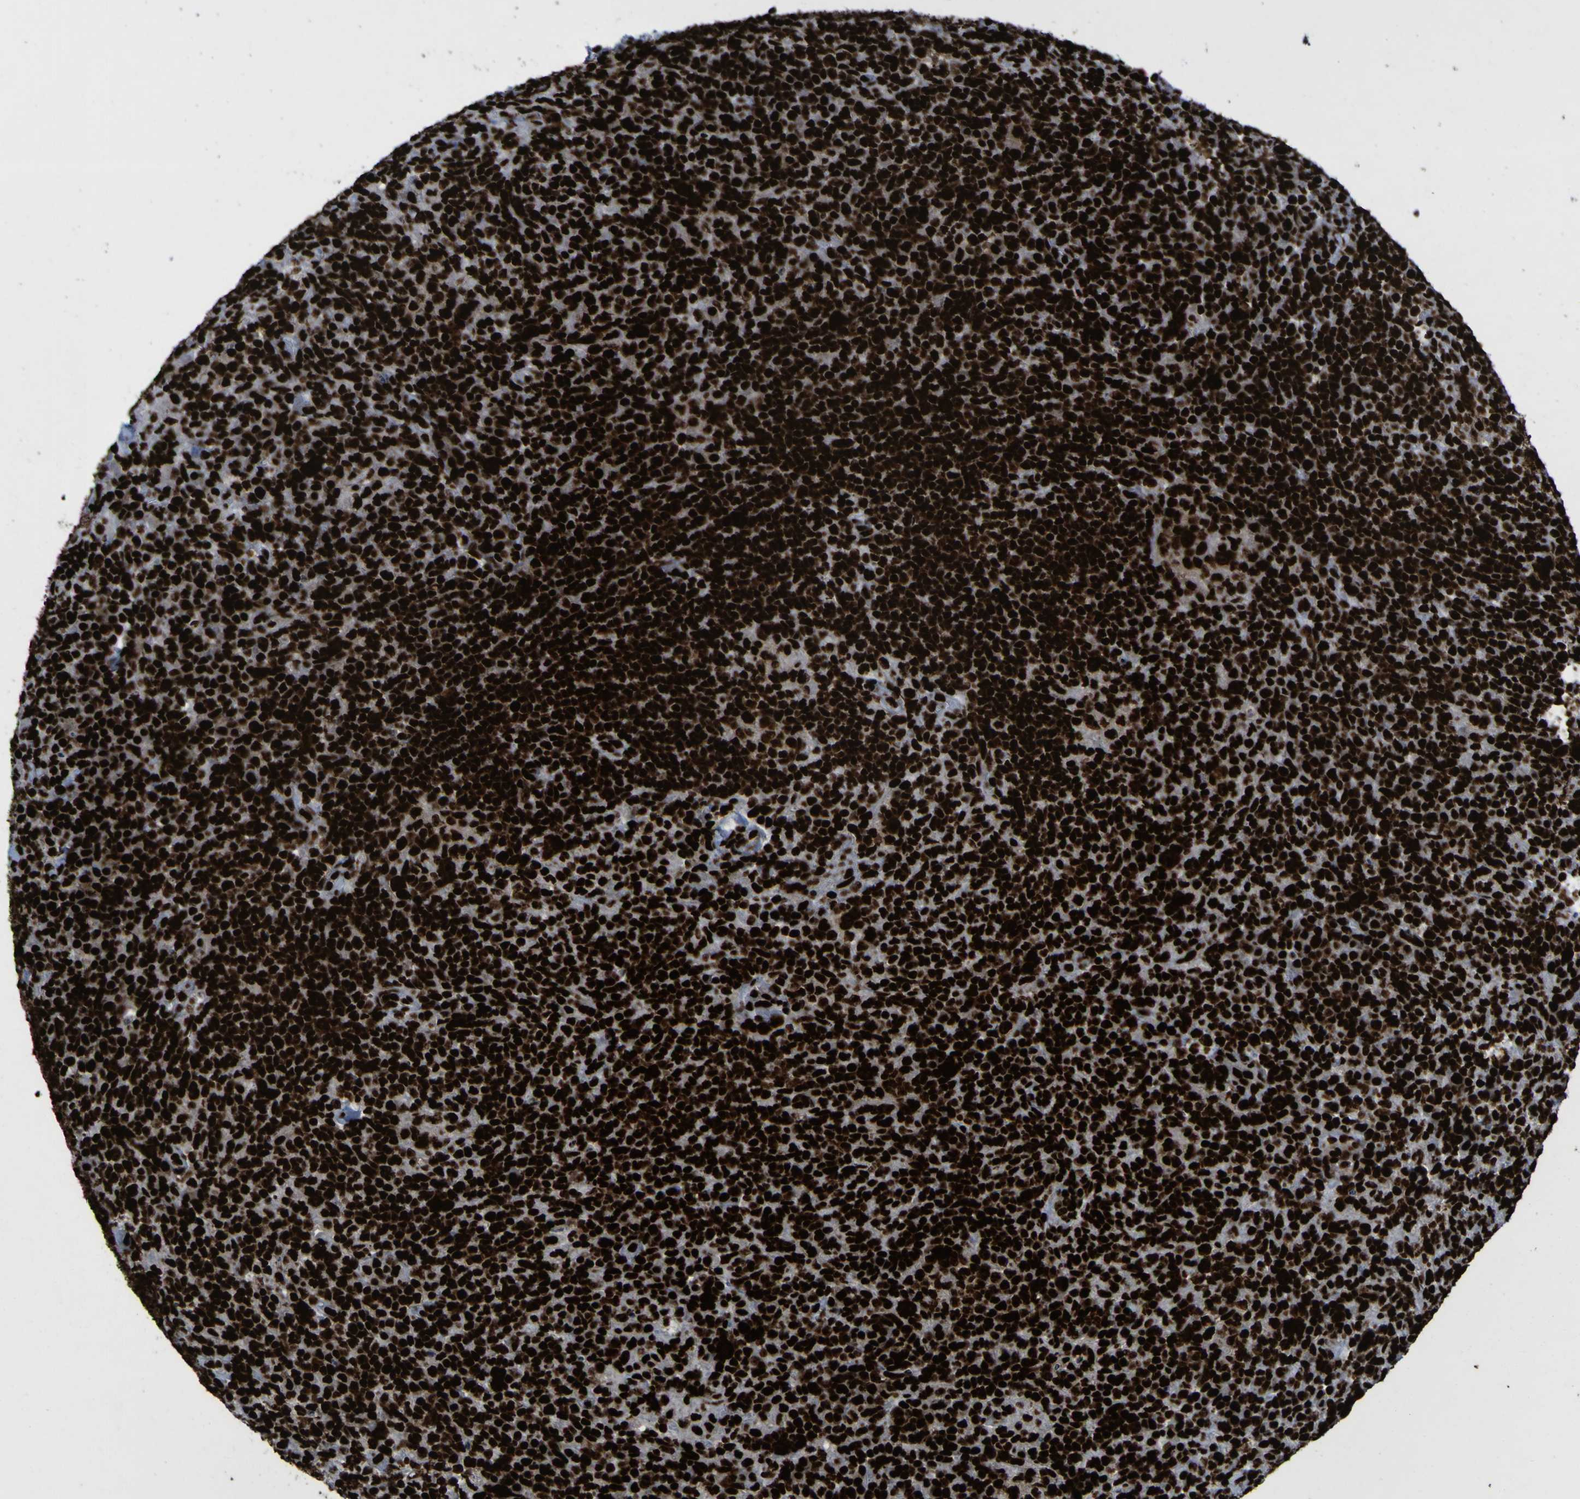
{"staining": {"intensity": "strong", "quantity": ">75%", "location": "nuclear"}, "tissue": "lymphoma", "cell_type": "Tumor cells", "image_type": "cancer", "snomed": [{"axis": "morphology", "description": "Malignant lymphoma, non-Hodgkin's type, High grade"}, {"axis": "topography", "description": "Lymph node"}], "caption": "Immunohistochemistry (IHC) histopathology image of lymphoma stained for a protein (brown), which shows high levels of strong nuclear positivity in approximately >75% of tumor cells.", "gene": "NPM1", "patient": {"sex": "female", "age": 76}}